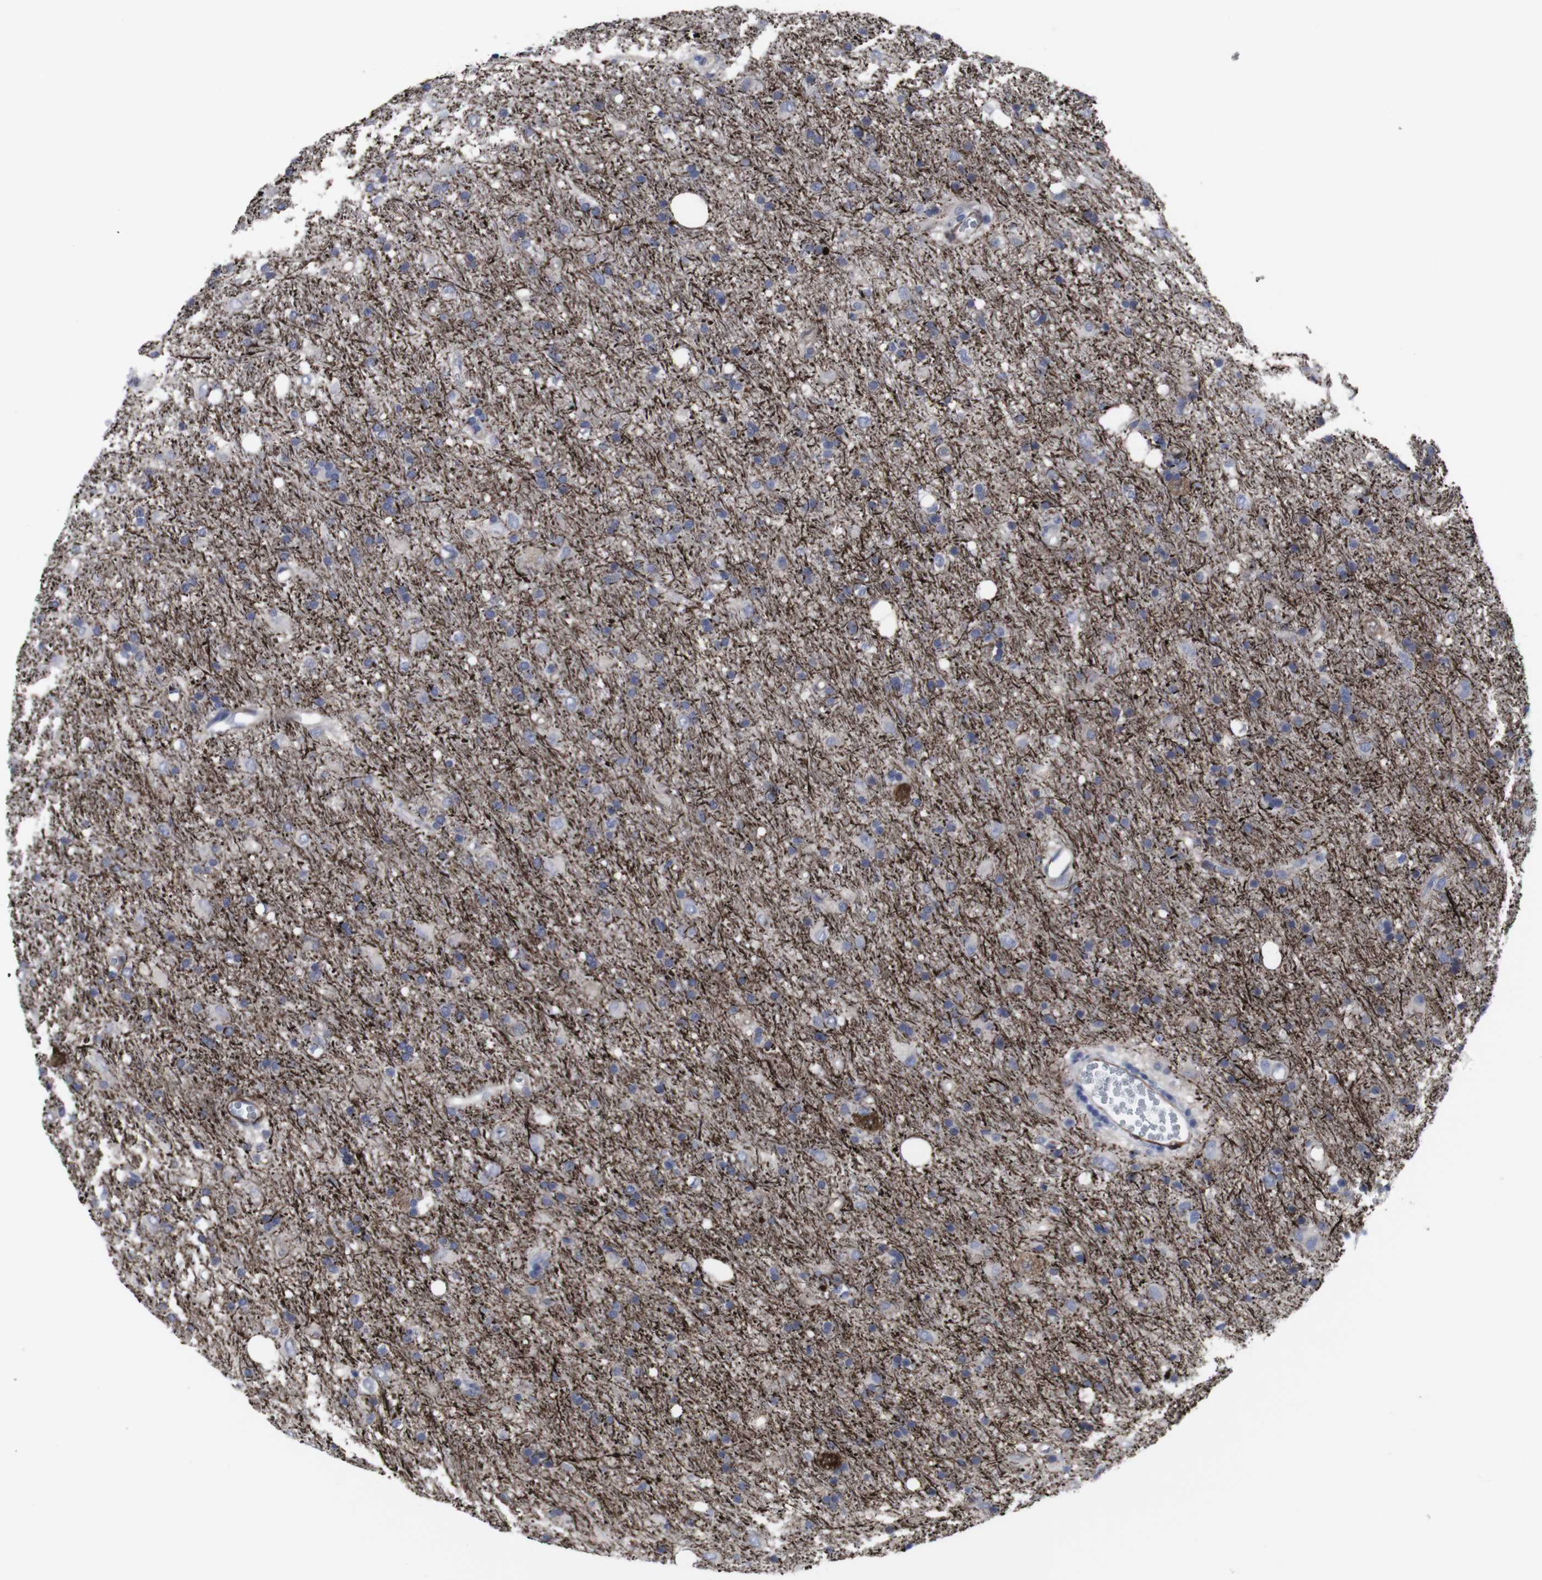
{"staining": {"intensity": "negative", "quantity": "none", "location": "none"}, "tissue": "glioma", "cell_type": "Tumor cells", "image_type": "cancer", "snomed": [{"axis": "morphology", "description": "Glioma, malignant, Low grade"}, {"axis": "topography", "description": "Brain"}], "caption": "This is an IHC image of glioma. There is no staining in tumor cells.", "gene": "SNCG", "patient": {"sex": "male", "age": 77}}